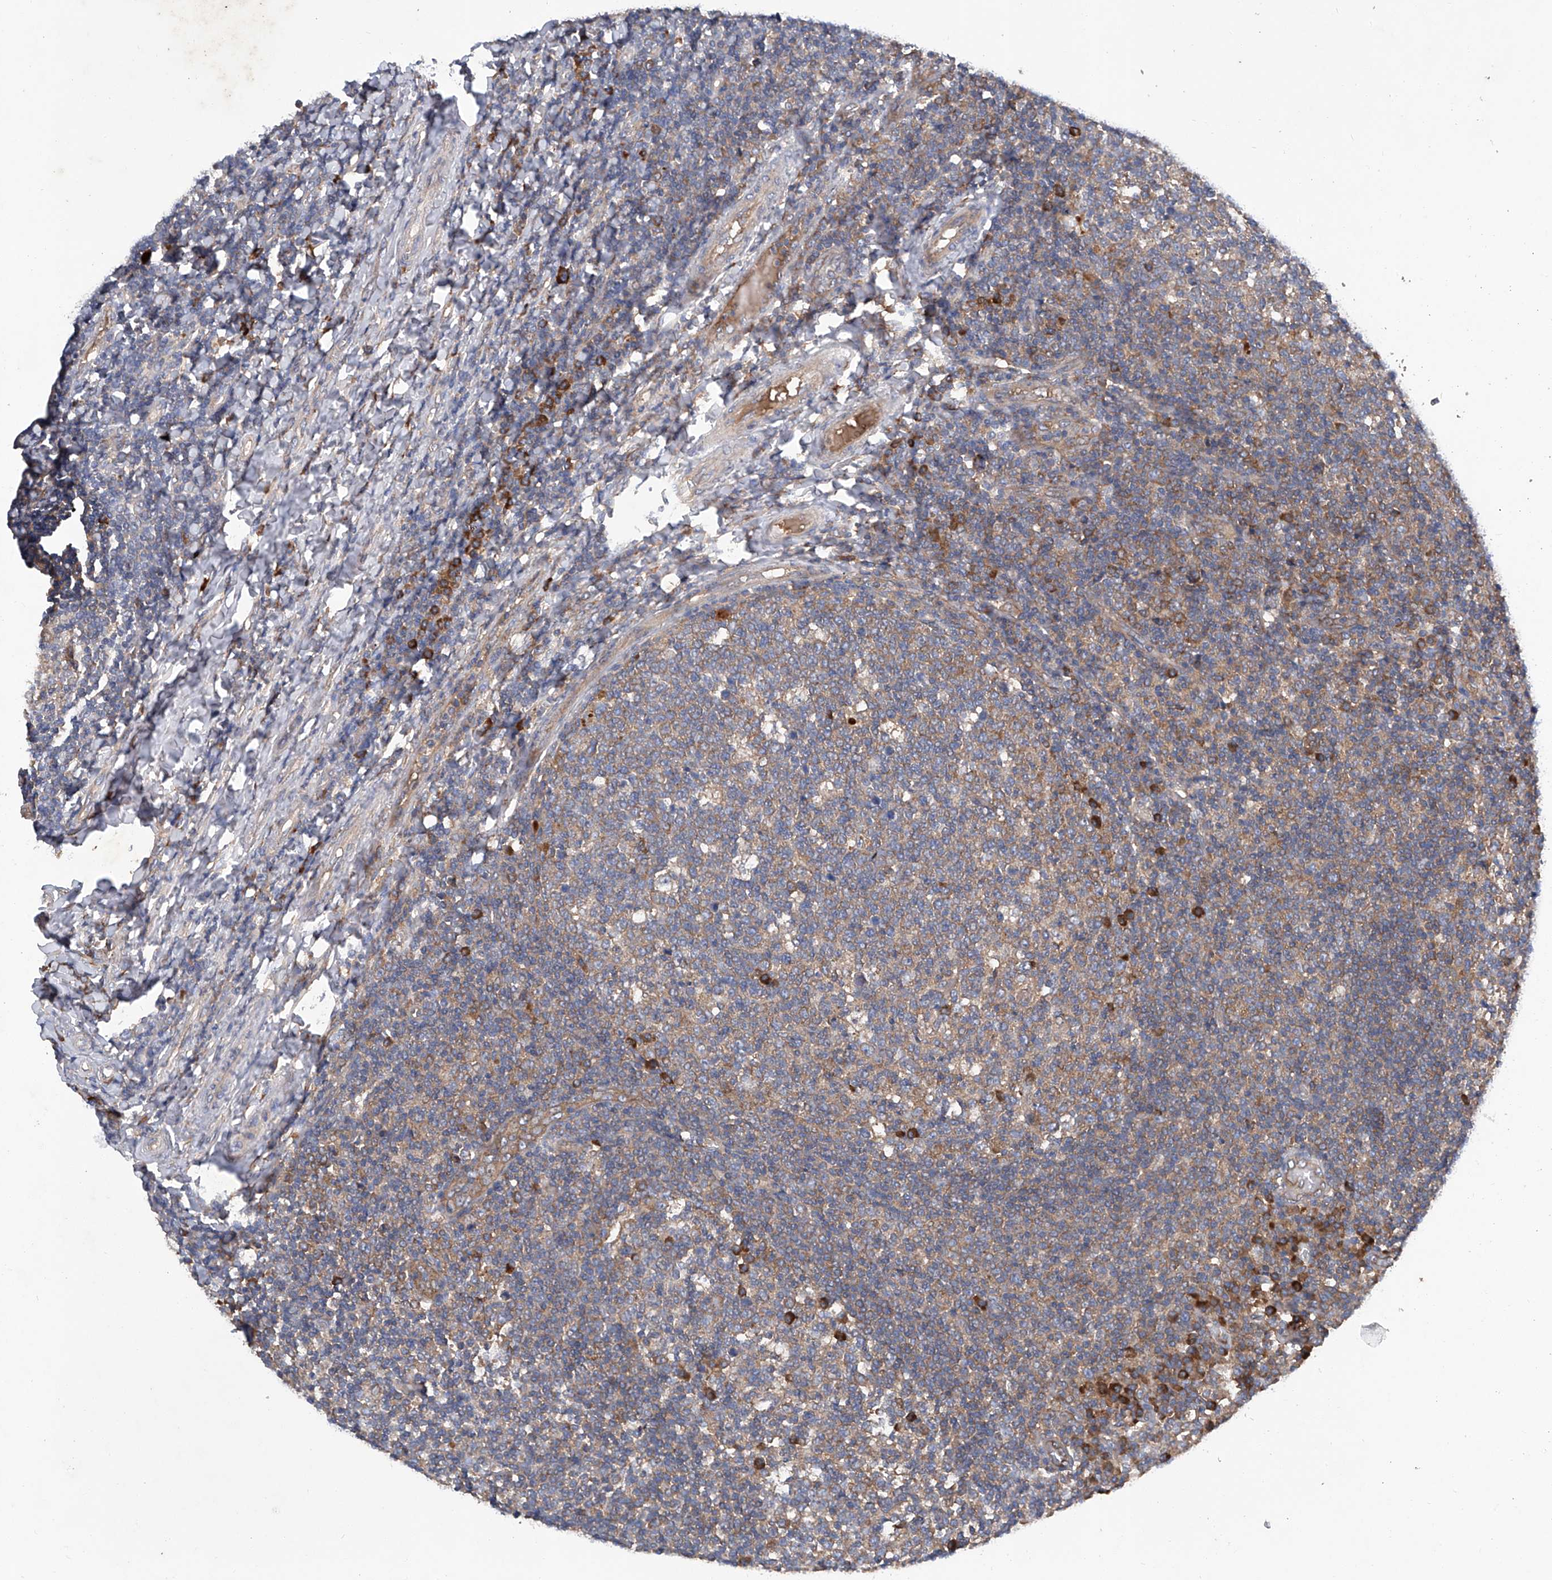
{"staining": {"intensity": "moderate", "quantity": "25%-75%", "location": "cytoplasmic/membranous"}, "tissue": "tonsil", "cell_type": "Germinal center cells", "image_type": "normal", "snomed": [{"axis": "morphology", "description": "Normal tissue, NOS"}, {"axis": "topography", "description": "Tonsil"}], "caption": "The image exhibits staining of unremarkable tonsil, revealing moderate cytoplasmic/membranous protein positivity (brown color) within germinal center cells.", "gene": "ASCC3", "patient": {"sex": "female", "age": 19}}